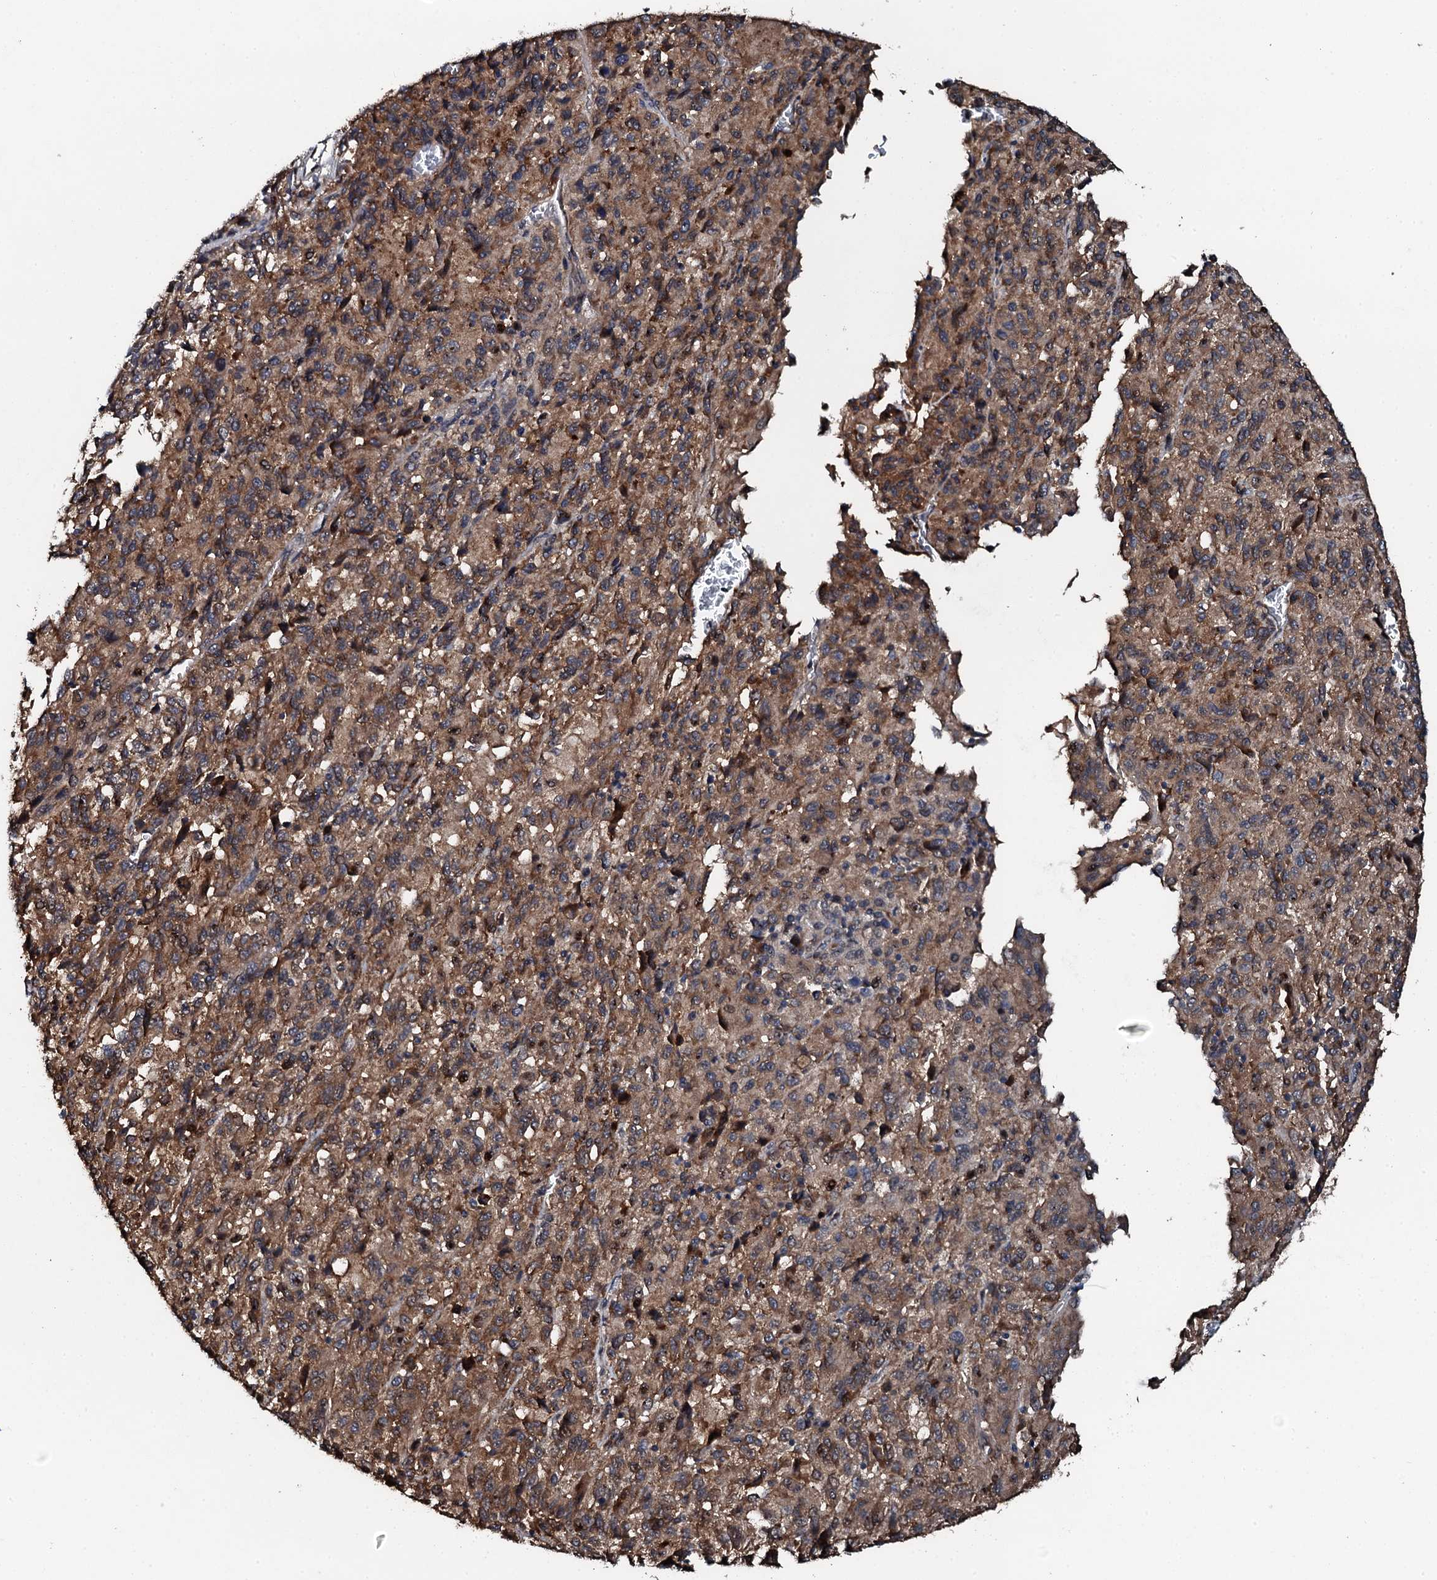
{"staining": {"intensity": "moderate", "quantity": "25%-75%", "location": "cytoplasmic/membranous,nuclear"}, "tissue": "melanoma", "cell_type": "Tumor cells", "image_type": "cancer", "snomed": [{"axis": "morphology", "description": "Malignant melanoma, Metastatic site"}, {"axis": "topography", "description": "Lung"}], "caption": "Protein expression by immunohistochemistry (IHC) reveals moderate cytoplasmic/membranous and nuclear expression in about 25%-75% of tumor cells in malignant melanoma (metastatic site).", "gene": "FLYWCH1", "patient": {"sex": "male", "age": 64}}